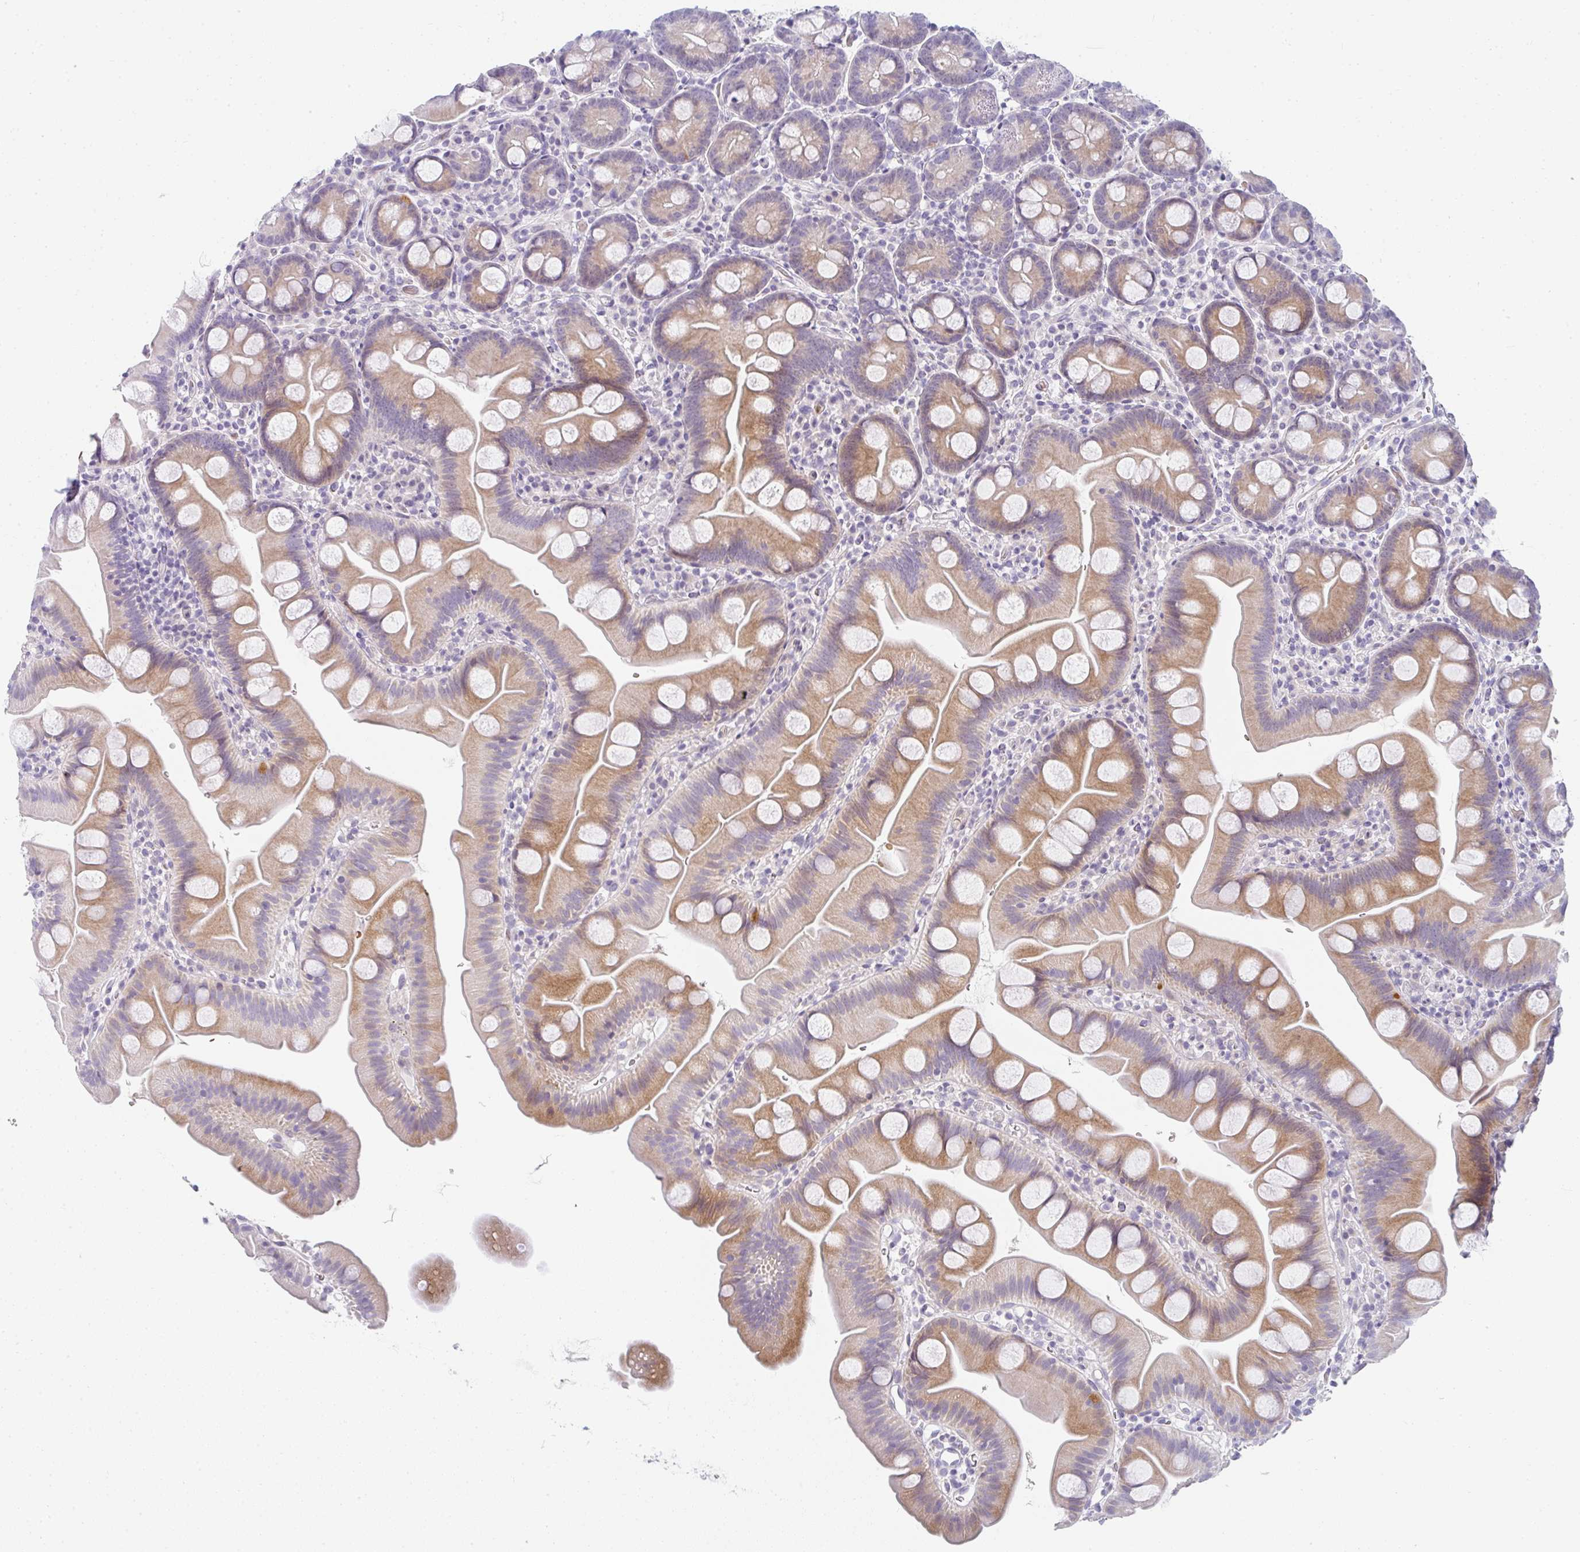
{"staining": {"intensity": "moderate", "quantity": "25%-75%", "location": "cytoplasmic/membranous"}, "tissue": "small intestine", "cell_type": "Glandular cells", "image_type": "normal", "snomed": [{"axis": "morphology", "description": "Normal tissue, NOS"}, {"axis": "topography", "description": "Small intestine"}], "caption": "IHC of normal small intestine shows medium levels of moderate cytoplasmic/membranous expression in about 25%-75% of glandular cells.", "gene": "NEU2", "patient": {"sex": "female", "age": 68}}